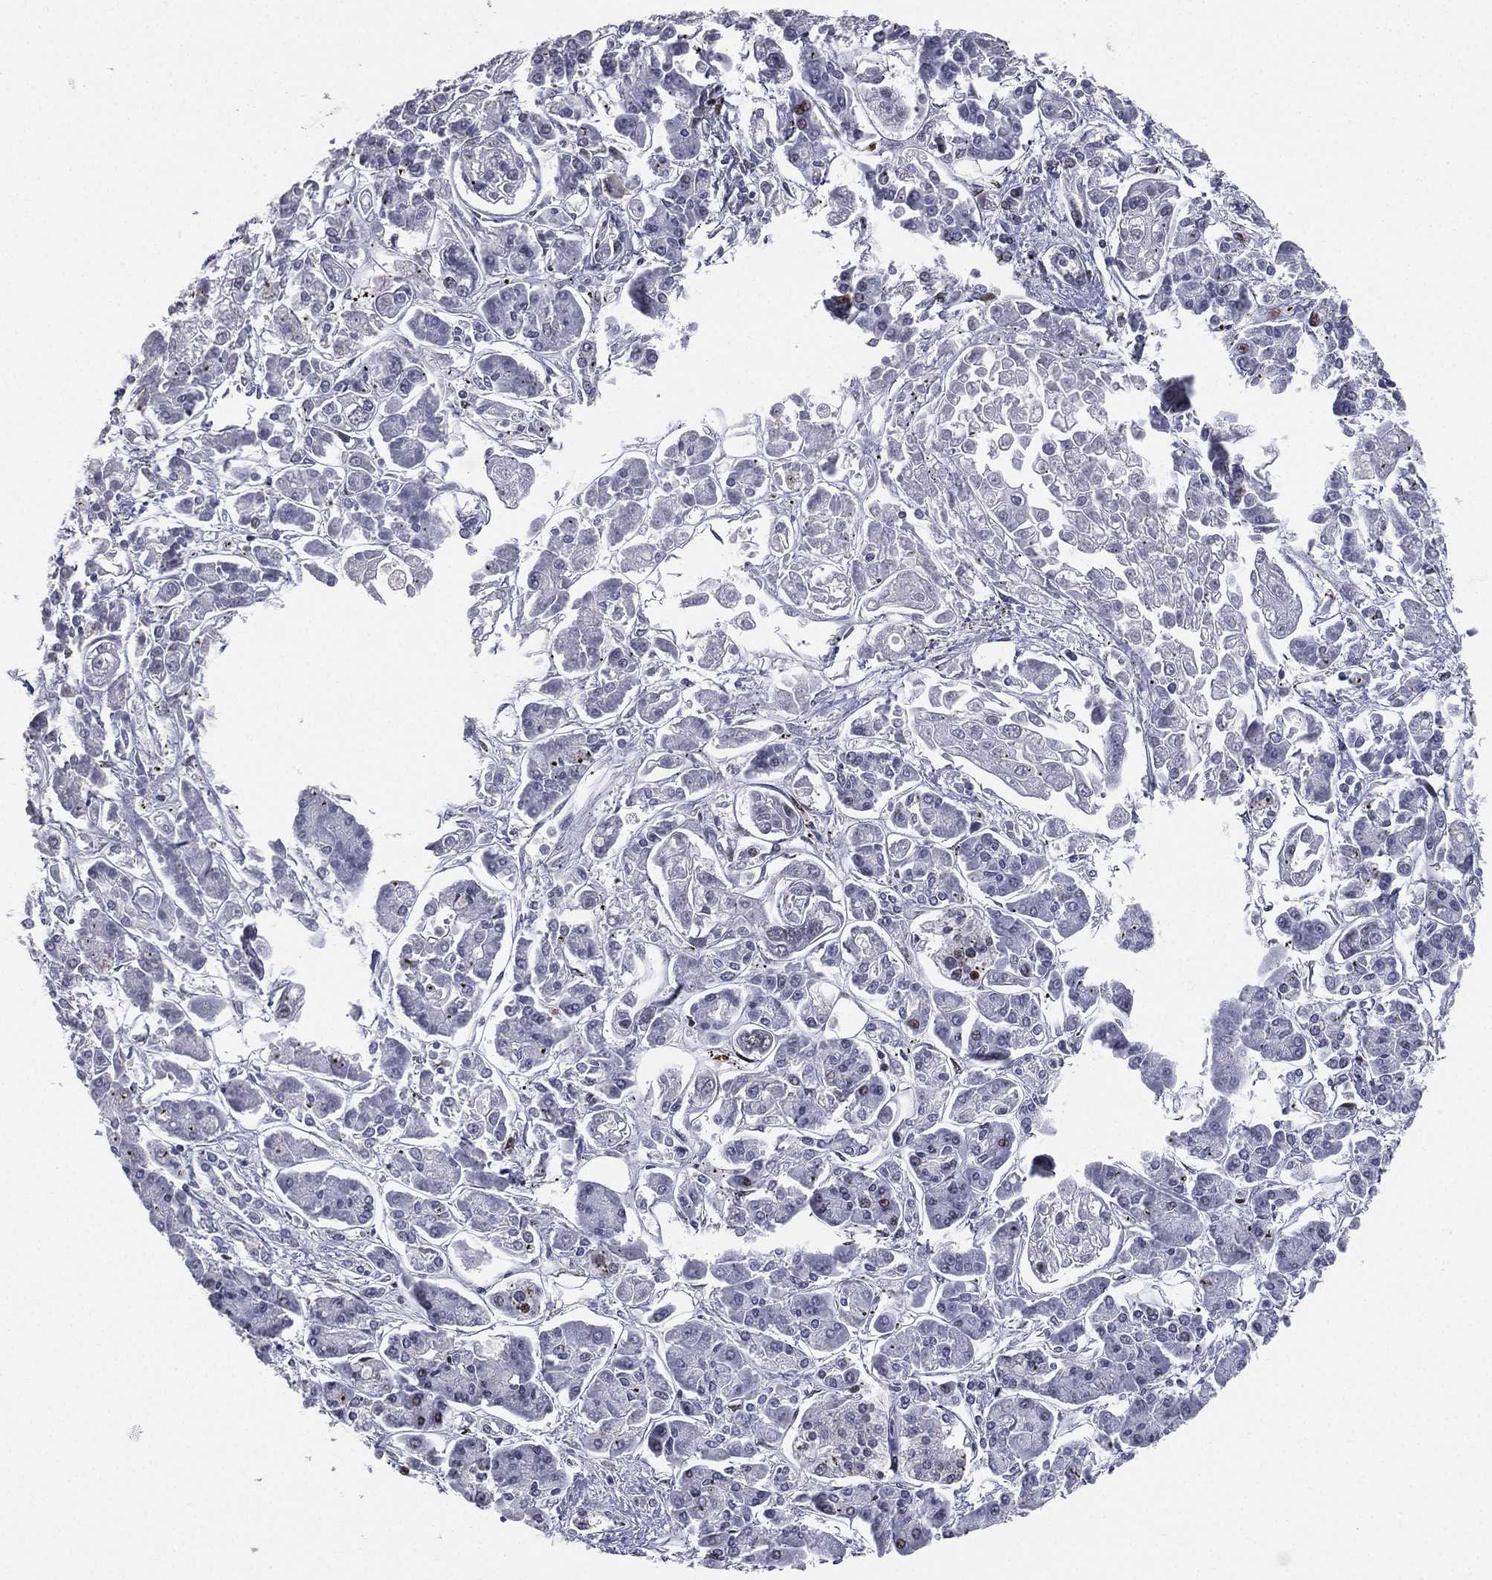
{"staining": {"intensity": "strong", "quantity": "<25%", "location": "nuclear"}, "tissue": "pancreatic cancer", "cell_type": "Tumor cells", "image_type": "cancer", "snomed": [{"axis": "morphology", "description": "Adenocarcinoma, NOS"}, {"axis": "topography", "description": "Pancreas"}], "caption": "Protein expression analysis of pancreatic adenocarcinoma demonstrates strong nuclear positivity in about <25% of tumor cells.", "gene": "RTF1", "patient": {"sex": "male", "age": 85}}